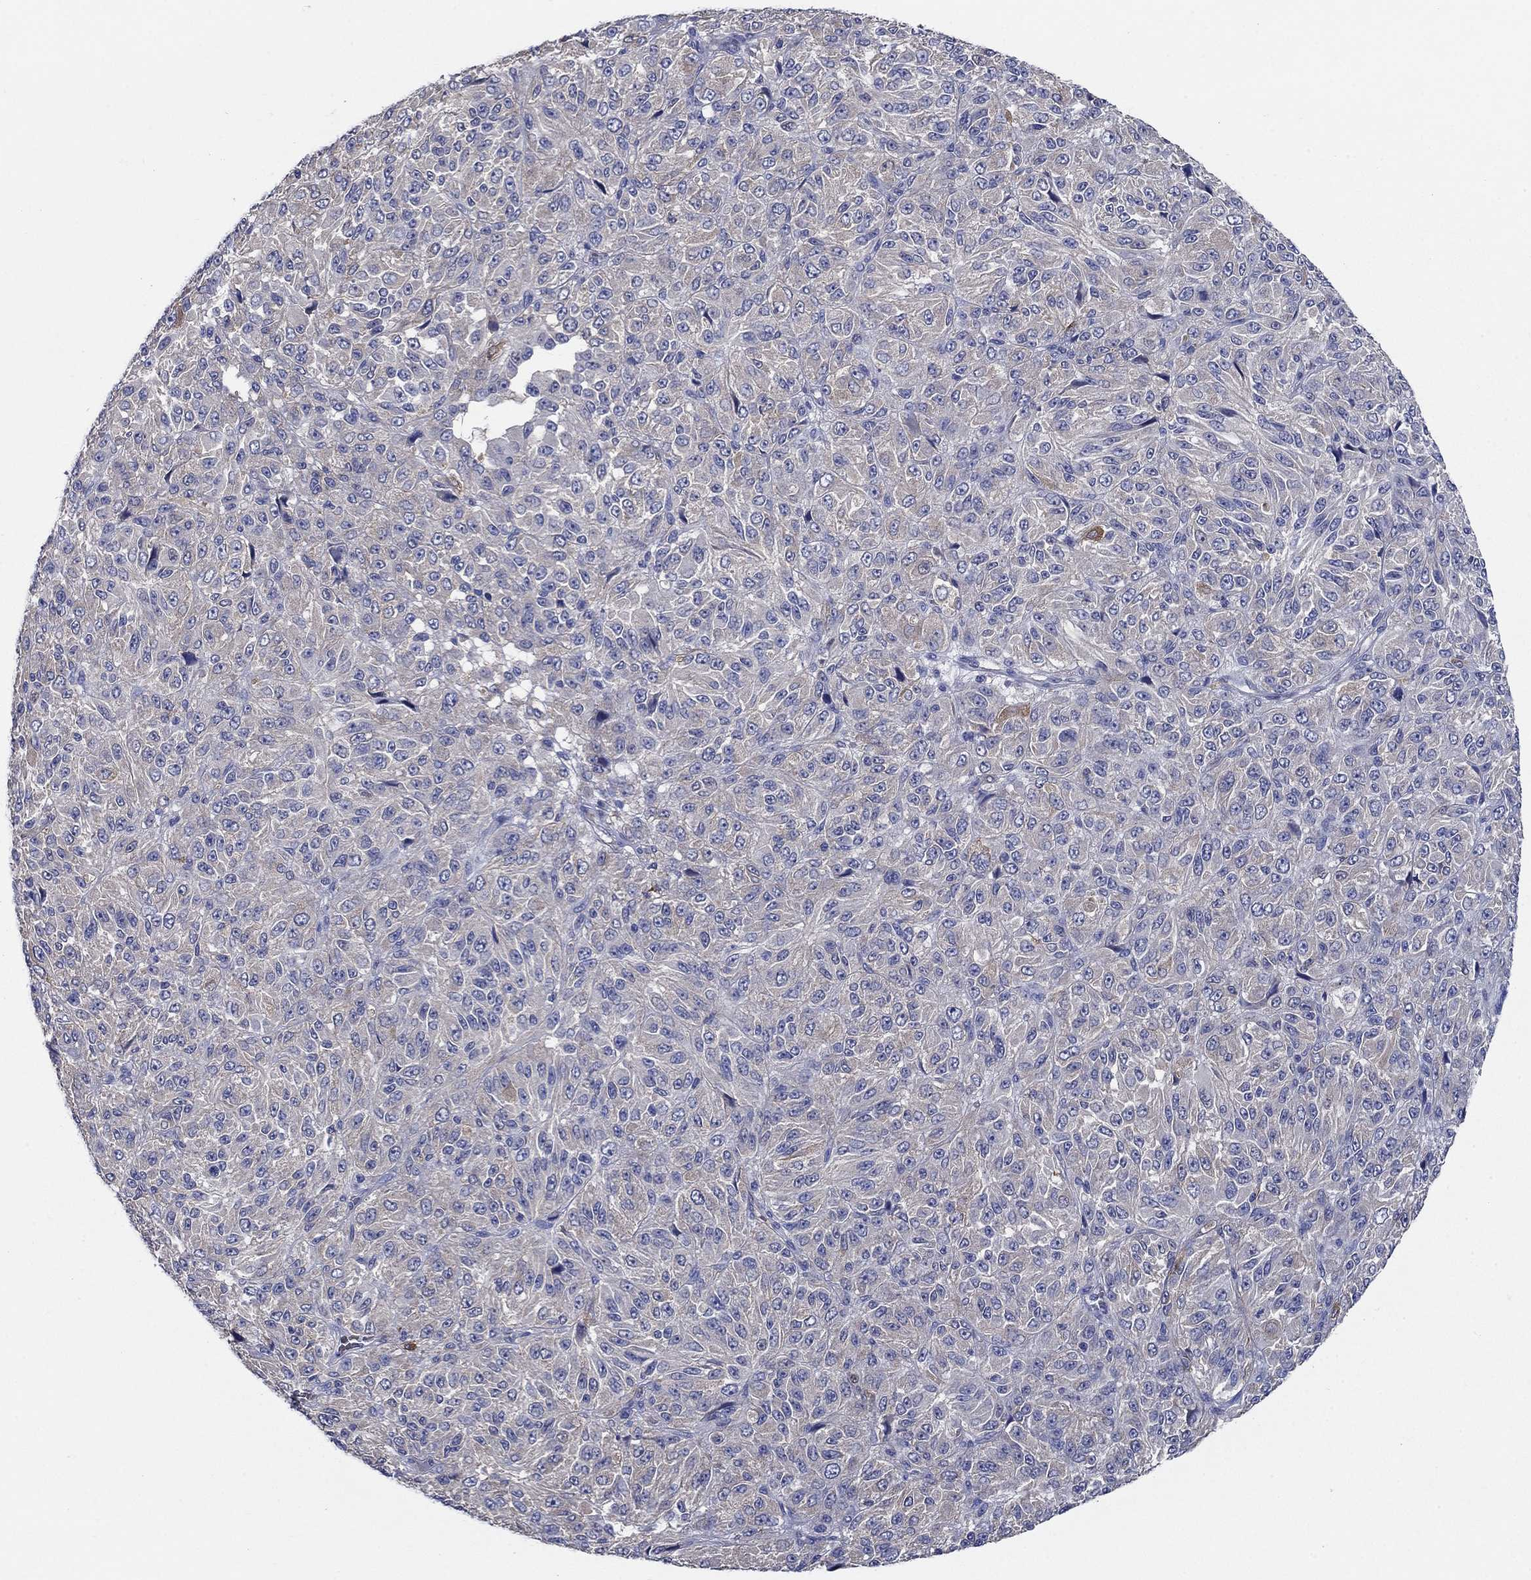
{"staining": {"intensity": "negative", "quantity": "none", "location": "none"}, "tissue": "melanoma", "cell_type": "Tumor cells", "image_type": "cancer", "snomed": [{"axis": "morphology", "description": "Malignant melanoma, Metastatic site"}, {"axis": "topography", "description": "Brain"}], "caption": "An immunohistochemistry histopathology image of malignant melanoma (metastatic site) is shown. There is no staining in tumor cells of malignant melanoma (metastatic site).", "gene": "FLNC", "patient": {"sex": "female", "age": 56}}